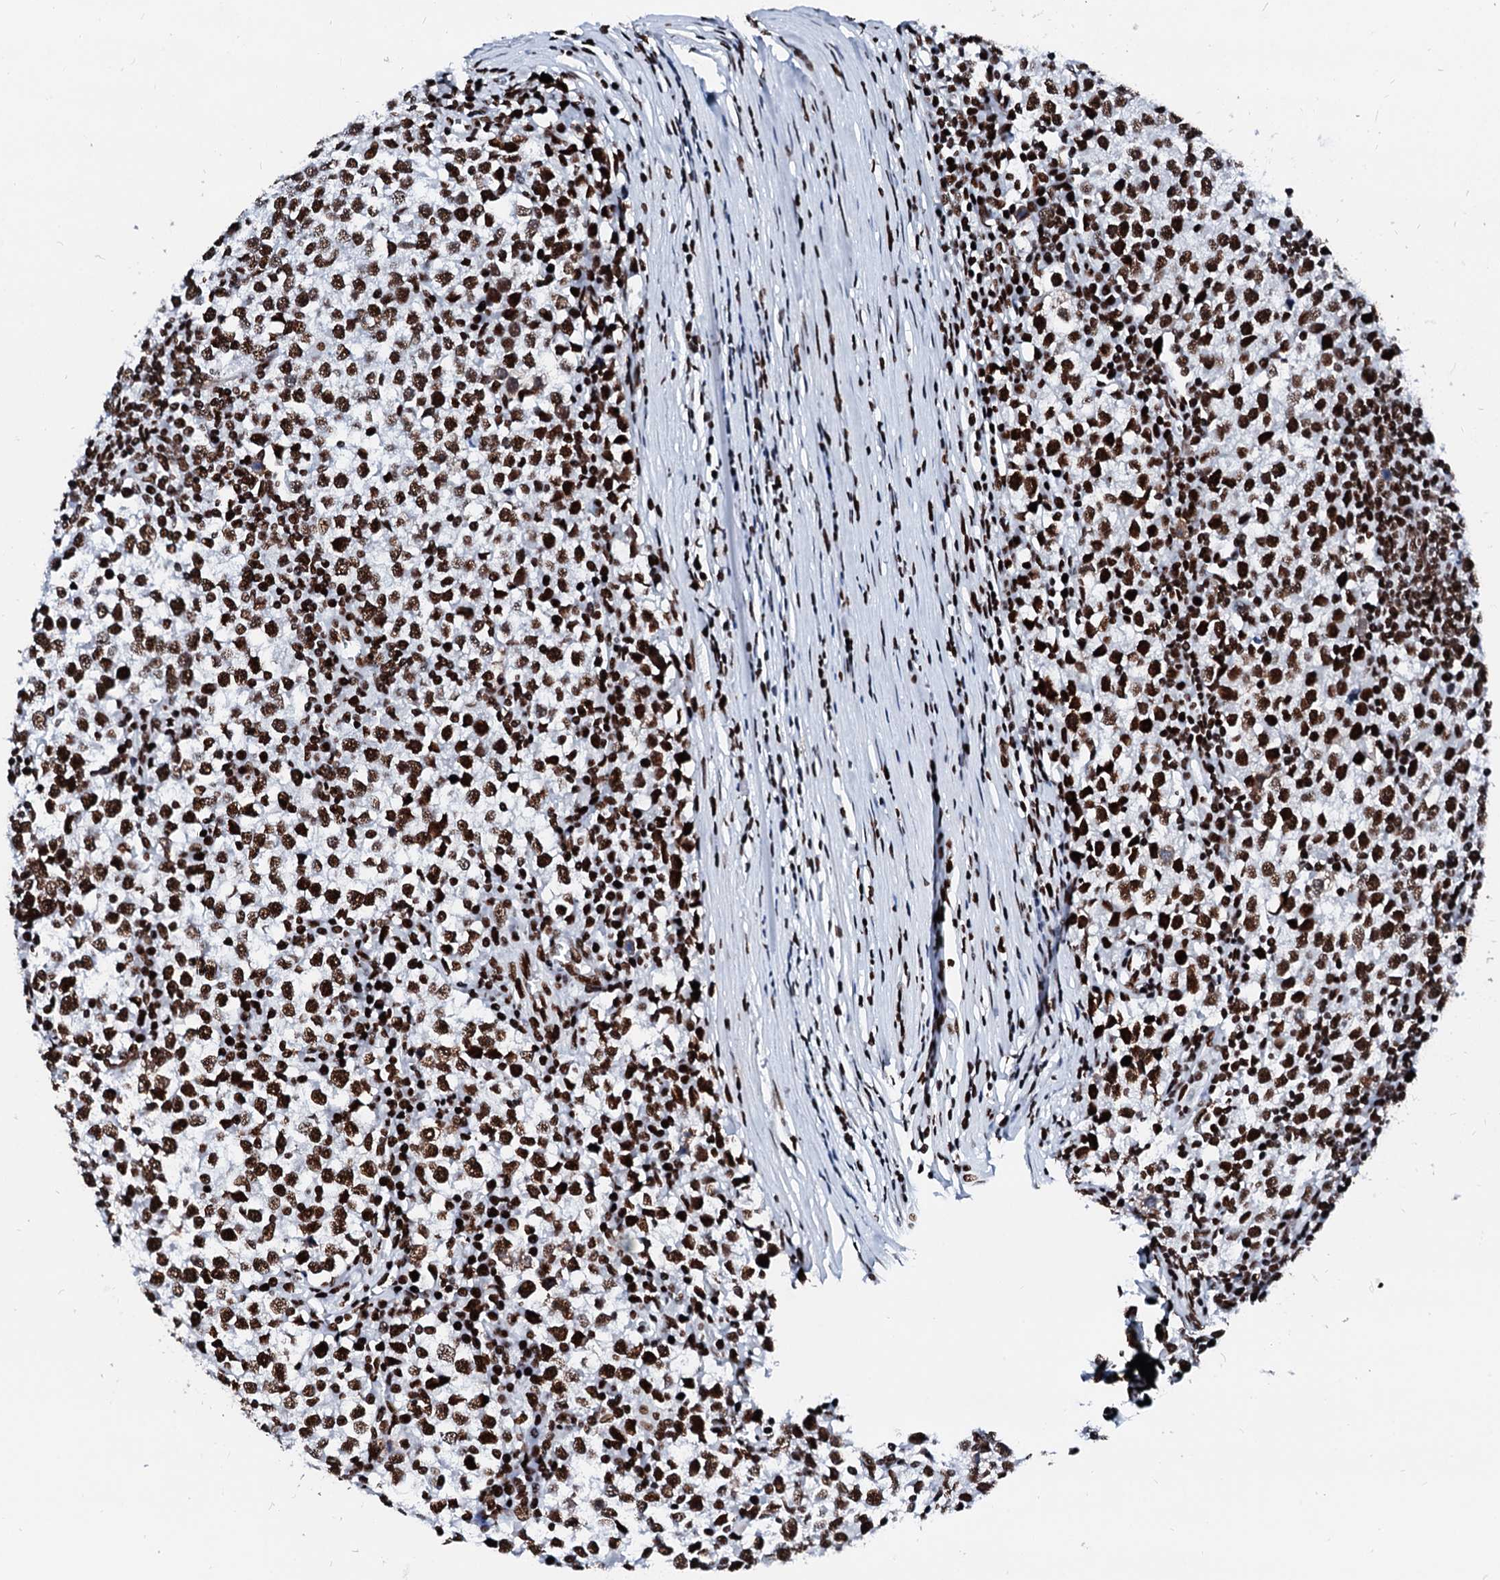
{"staining": {"intensity": "strong", "quantity": ">75%", "location": "nuclear"}, "tissue": "testis cancer", "cell_type": "Tumor cells", "image_type": "cancer", "snomed": [{"axis": "morphology", "description": "Seminoma, NOS"}, {"axis": "topography", "description": "Testis"}], "caption": "Immunohistochemical staining of human testis seminoma reveals high levels of strong nuclear expression in approximately >75% of tumor cells.", "gene": "RALY", "patient": {"sex": "male", "age": 65}}